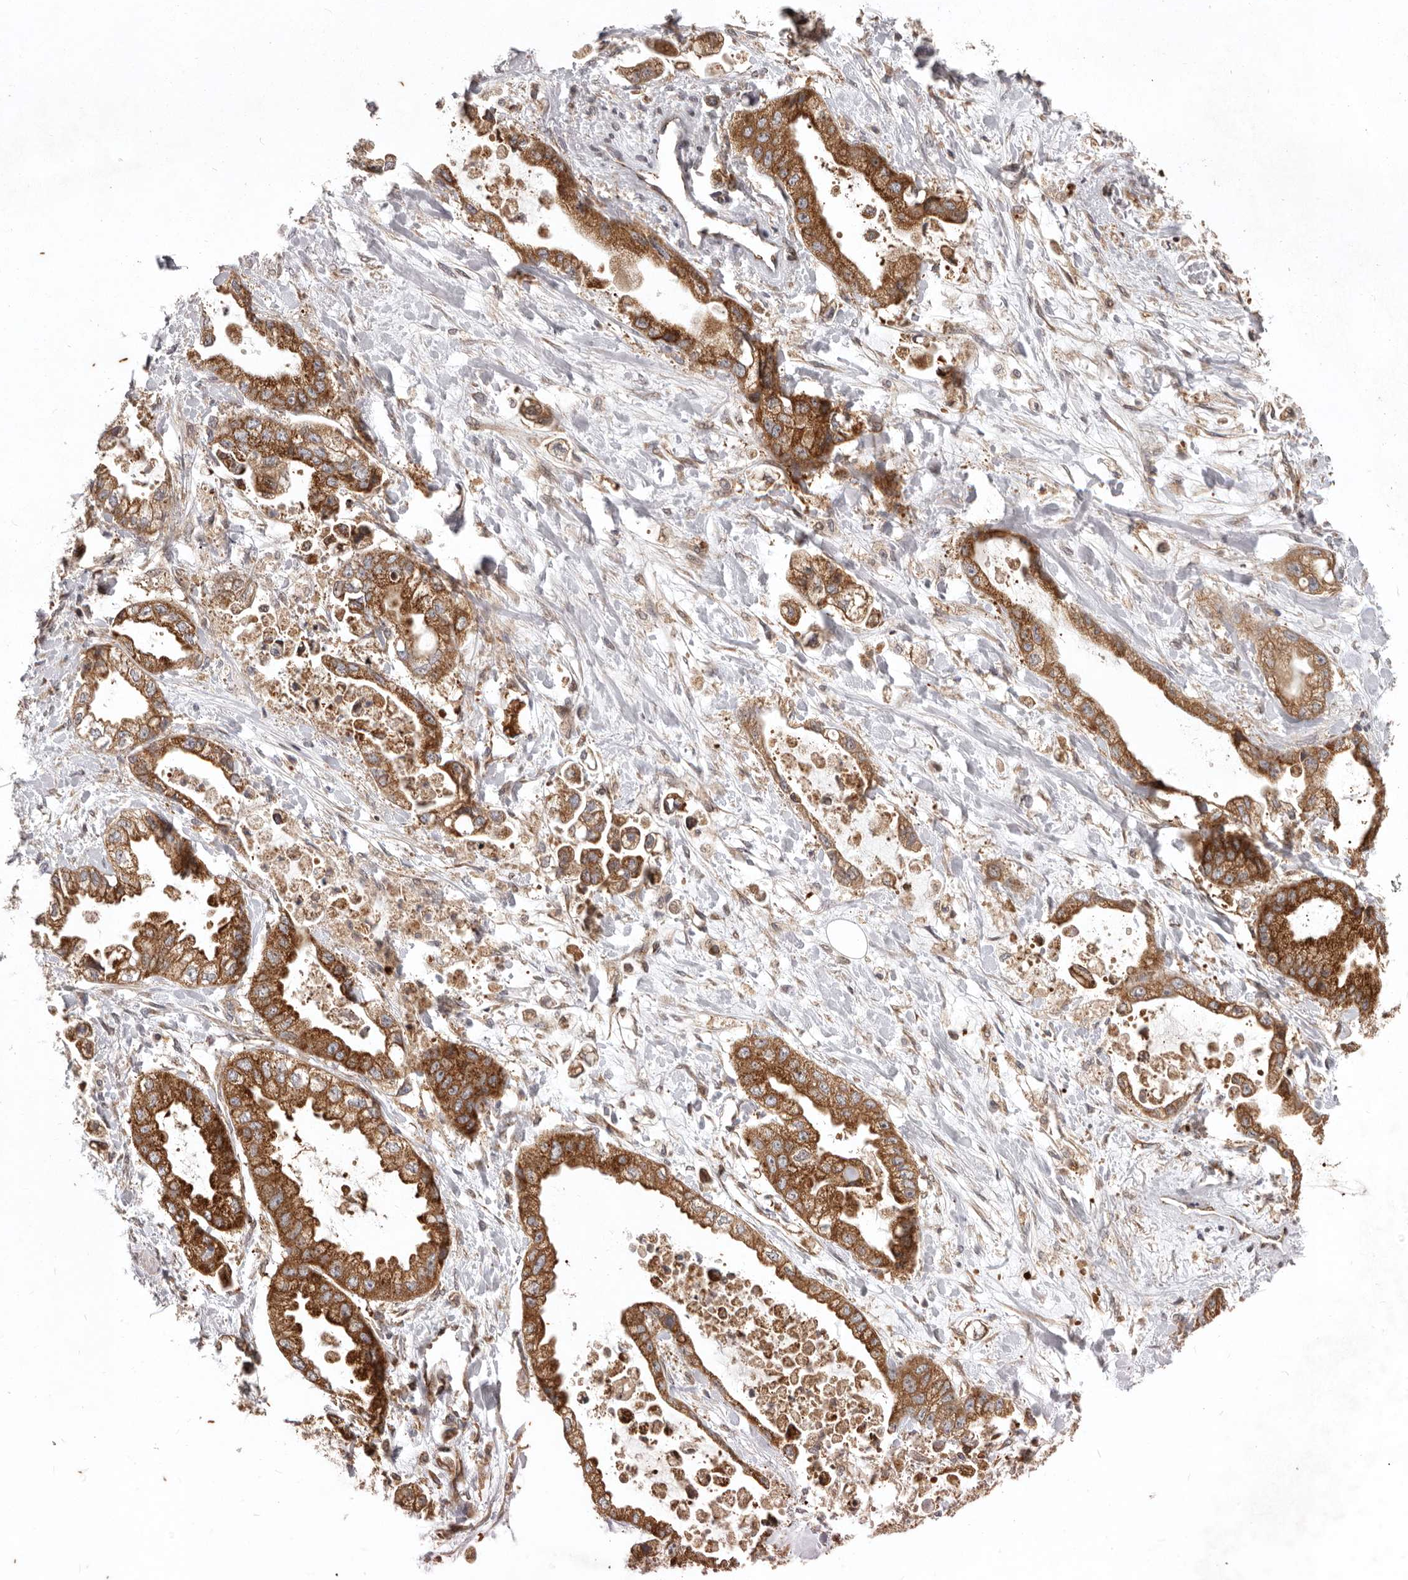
{"staining": {"intensity": "strong", "quantity": ">75%", "location": "cytoplasmic/membranous"}, "tissue": "stomach cancer", "cell_type": "Tumor cells", "image_type": "cancer", "snomed": [{"axis": "morphology", "description": "Adenocarcinoma, NOS"}, {"axis": "topography", "description": "Stomach"}], "caption": "Stomach cancer (adenocarcinoma) stained for a protein (brown) demonstrates strong cytoplasmic/membranous positive expression in about >75% of tumor cells.", "gene": "MRPS10", "patient": {"sex": "male", "age": 62}}